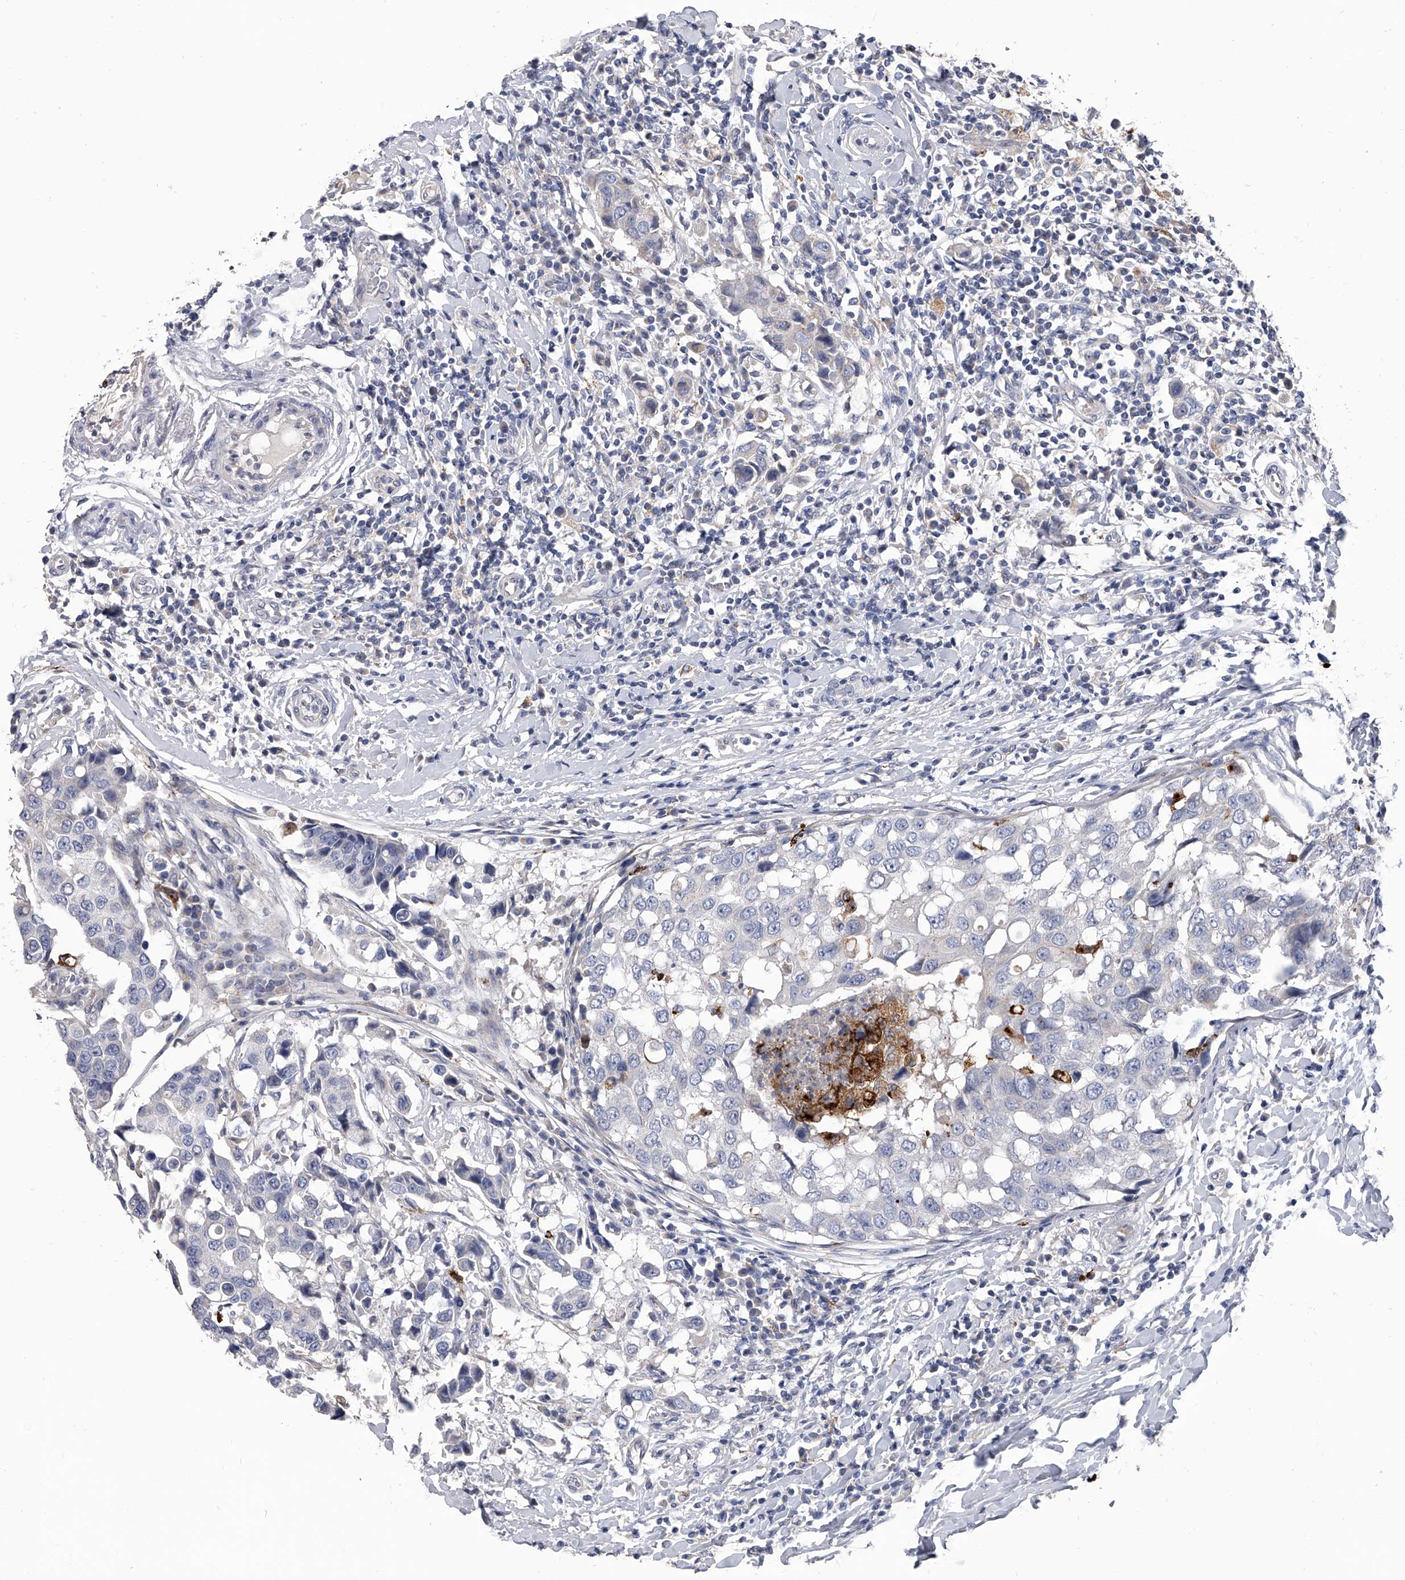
{"staining": {"intensity": "negative", "quantity": "none", "location": "none"}, "tissue": "breast cancer", "cell_type": "Tumor cells", "image_type": "cancer", "snomed": [{"axis": "morphology", "description": "Duct carcinoma"}, {"axis": "topography", "description": "Breast"}], "caption": "This is an immunohistochemistry (IHC) micrograph of breast cancer. There is no expression in tumor cells.", "gene": "SPP1", "patient": {"sex": "female", "age": 27}}